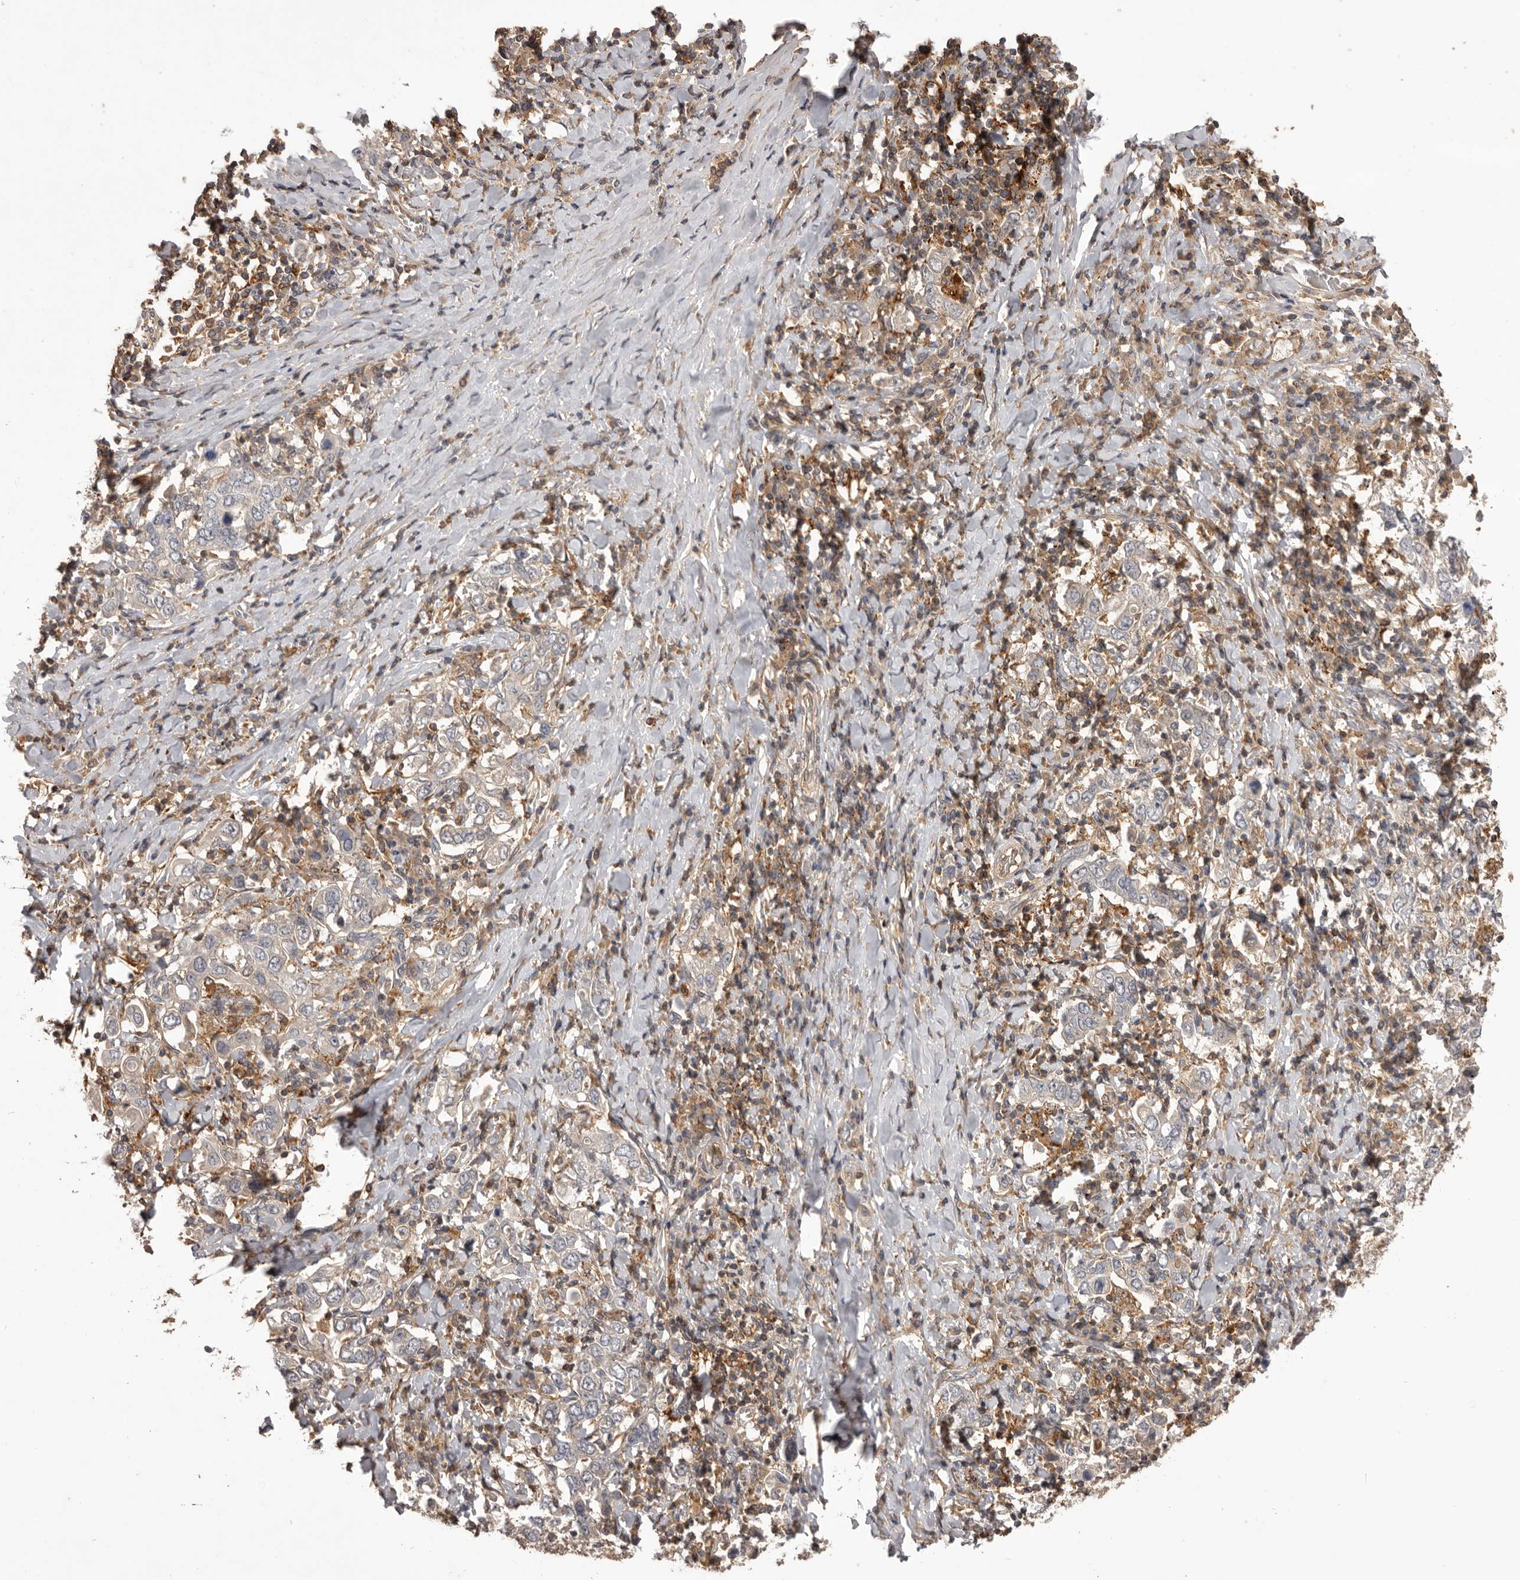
{"staining": {"intensity": "negative", "quantity": "none", "location": "none"}, "tissue": "stomach cancer", "cell_type": "Tumor cells", "image_type": "cancer", "snomed": [{"axis": "morphology", "description": "Adenocarcinoma, NOS"}, {"axis": "topography", "description": "Stomach, upper"}], "caption": "Immunohistochemistry photomicrograph of neoplastic tissue: human adenocarcinoma (stomach) stained with DAB displays no significant protein positivity in tumor cells.", "gene": "GLIPR2", "patient": {"sex": "male", "age": 62}}